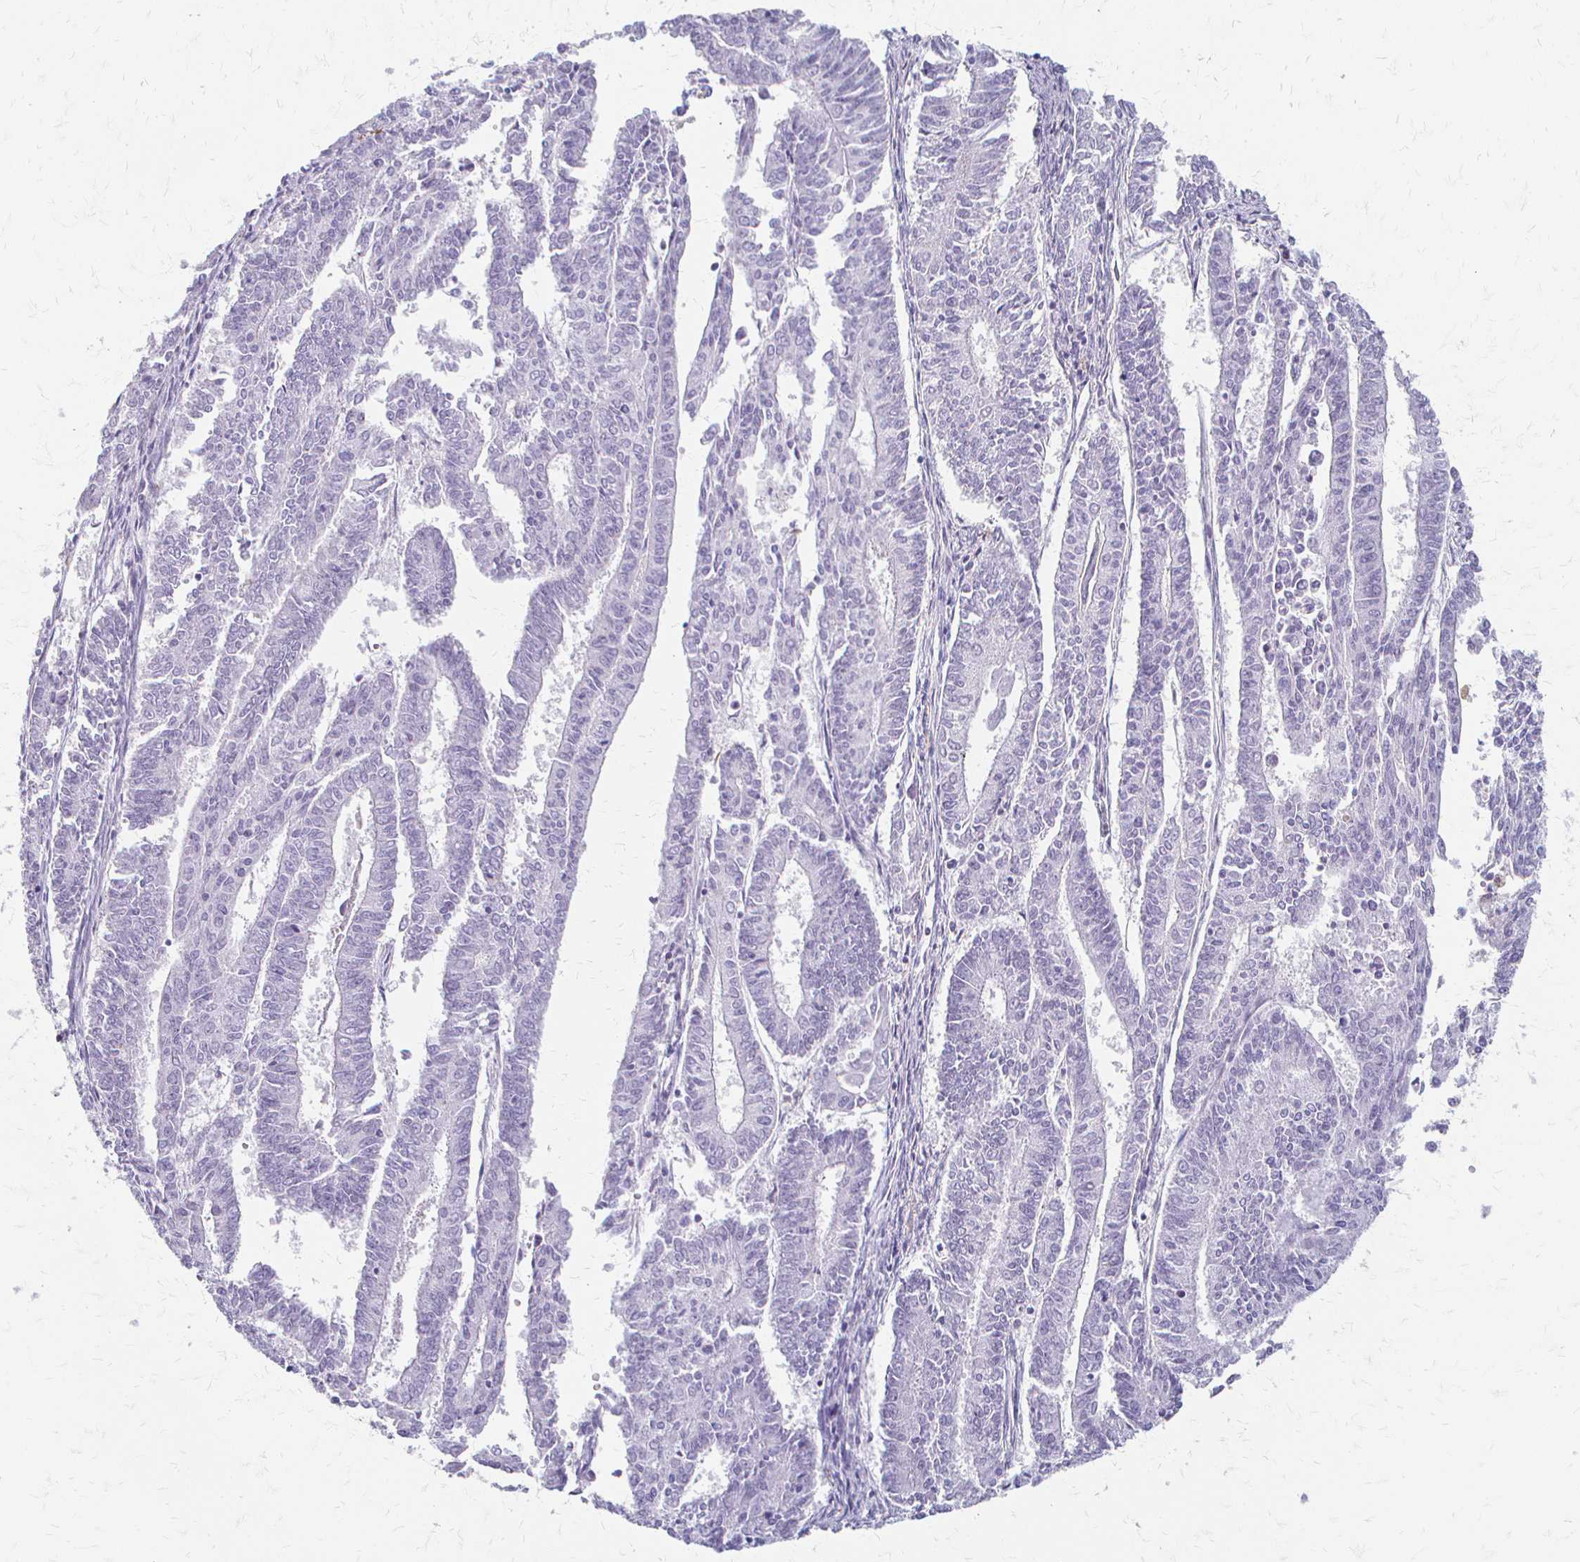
{"staining": {"intensity": "negative", "quantity": "none", "location": "none"}, "tissue": "endometrial cancer", "cell_type": "Tumor cells", "image_type": "cancer", "snomed": [{"axis": "morphology", "description": "Adenocarcinoma, NOS"}, {"axis": "topography", "description": "Endometrium"}], "caption": "The histopathology image displays no significant expression in tumor cells of endometrial adenocarcinoma.", "gene": "ACP5", "patient": {"sex": "female", "age": 59}}